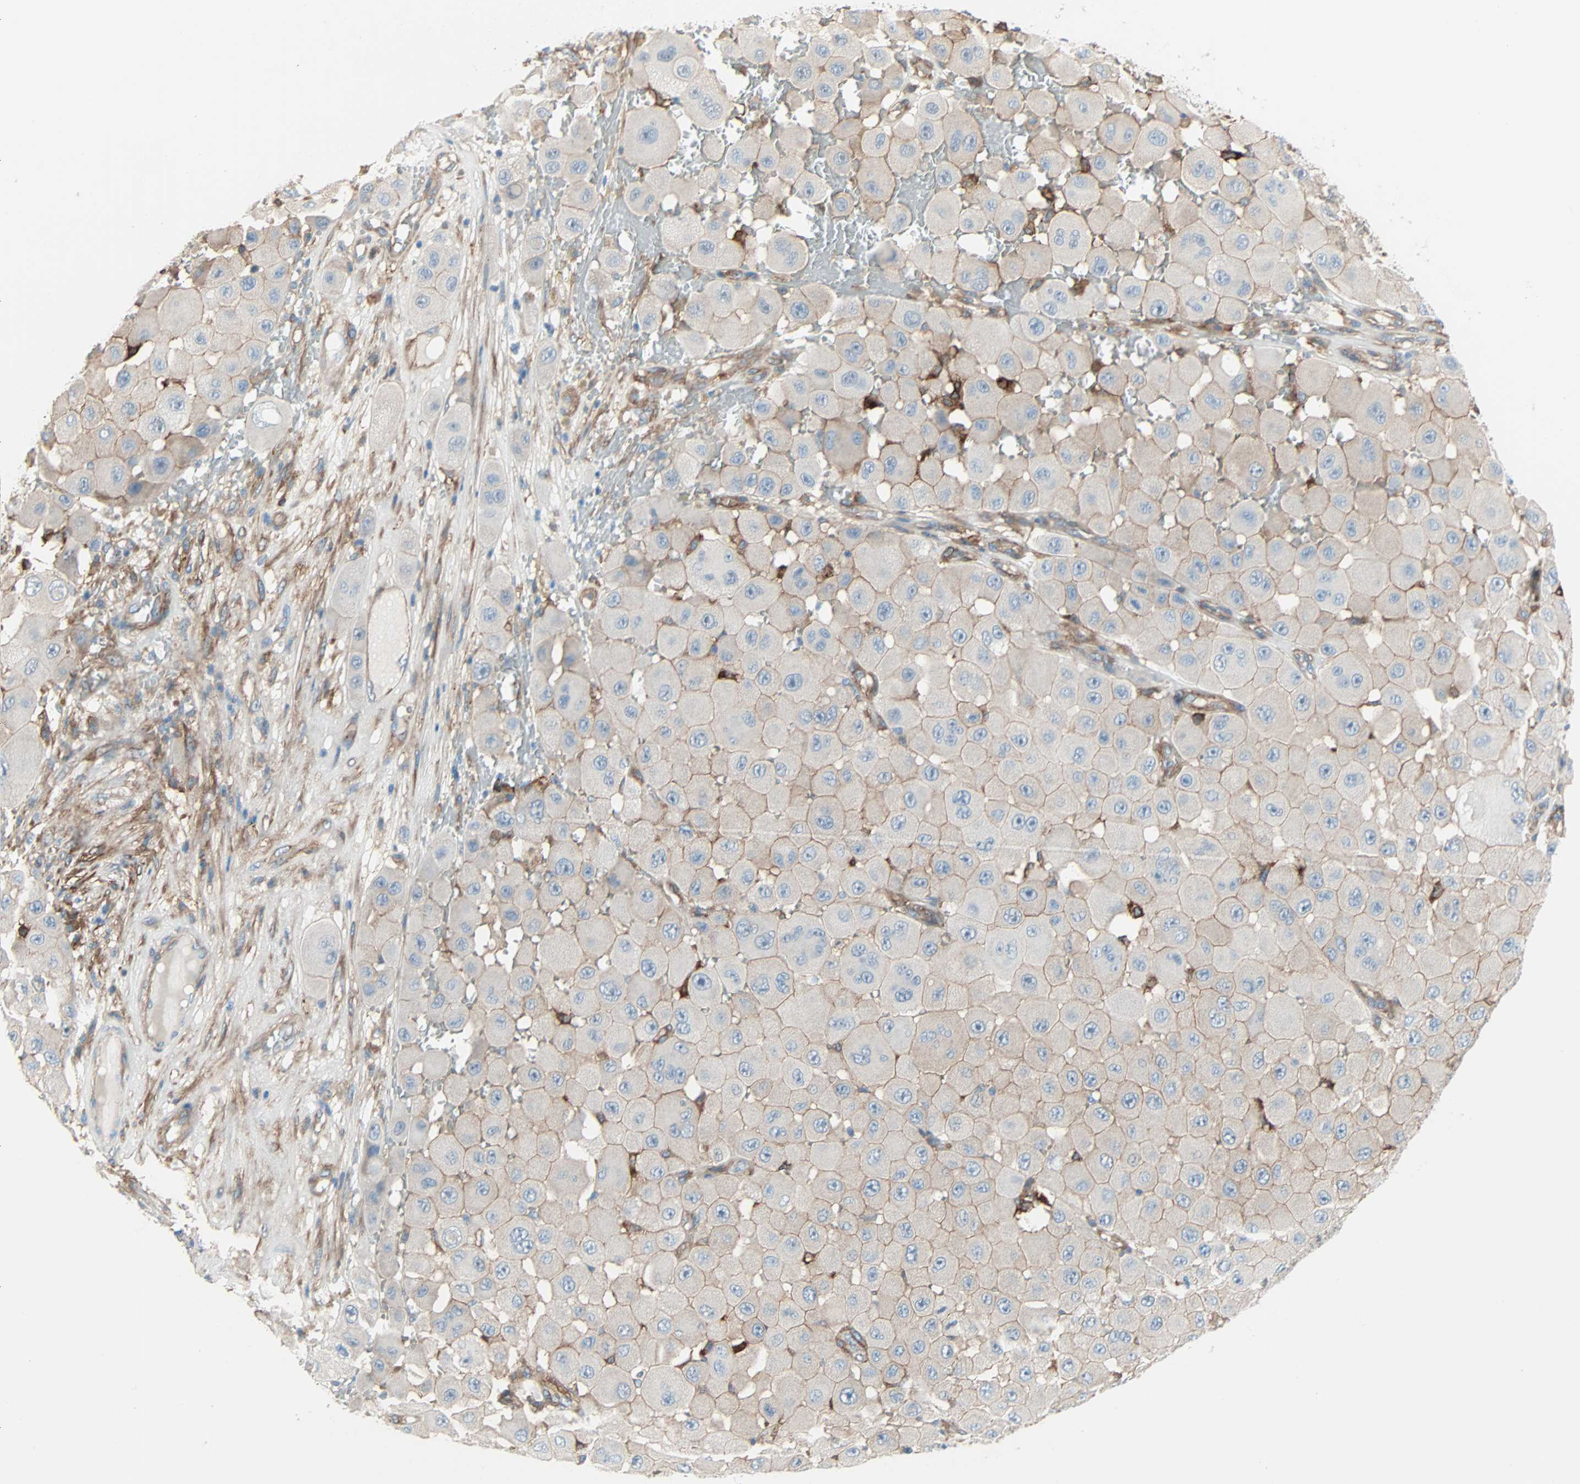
{"staining": {"intensity": "weak", "quantity": ">75%", "location": "cytoplasmic/membranous"}, "tissue": "melanoma", "cell_type": "Tumor cells", "image_type": "cancer", "snomed": [{"axis": "morphology", "description": "Malignant melanoma, NOS"}, {"axis": "topography", "description": "Skin"}], "caption": "Protein expression analysis of melanoma displays weak cytoplasmic/membranous positivity in approximately >75% of tumor cells.", "gene": "EPB41L2", "patient": {"sex": "female", "age": 81}}